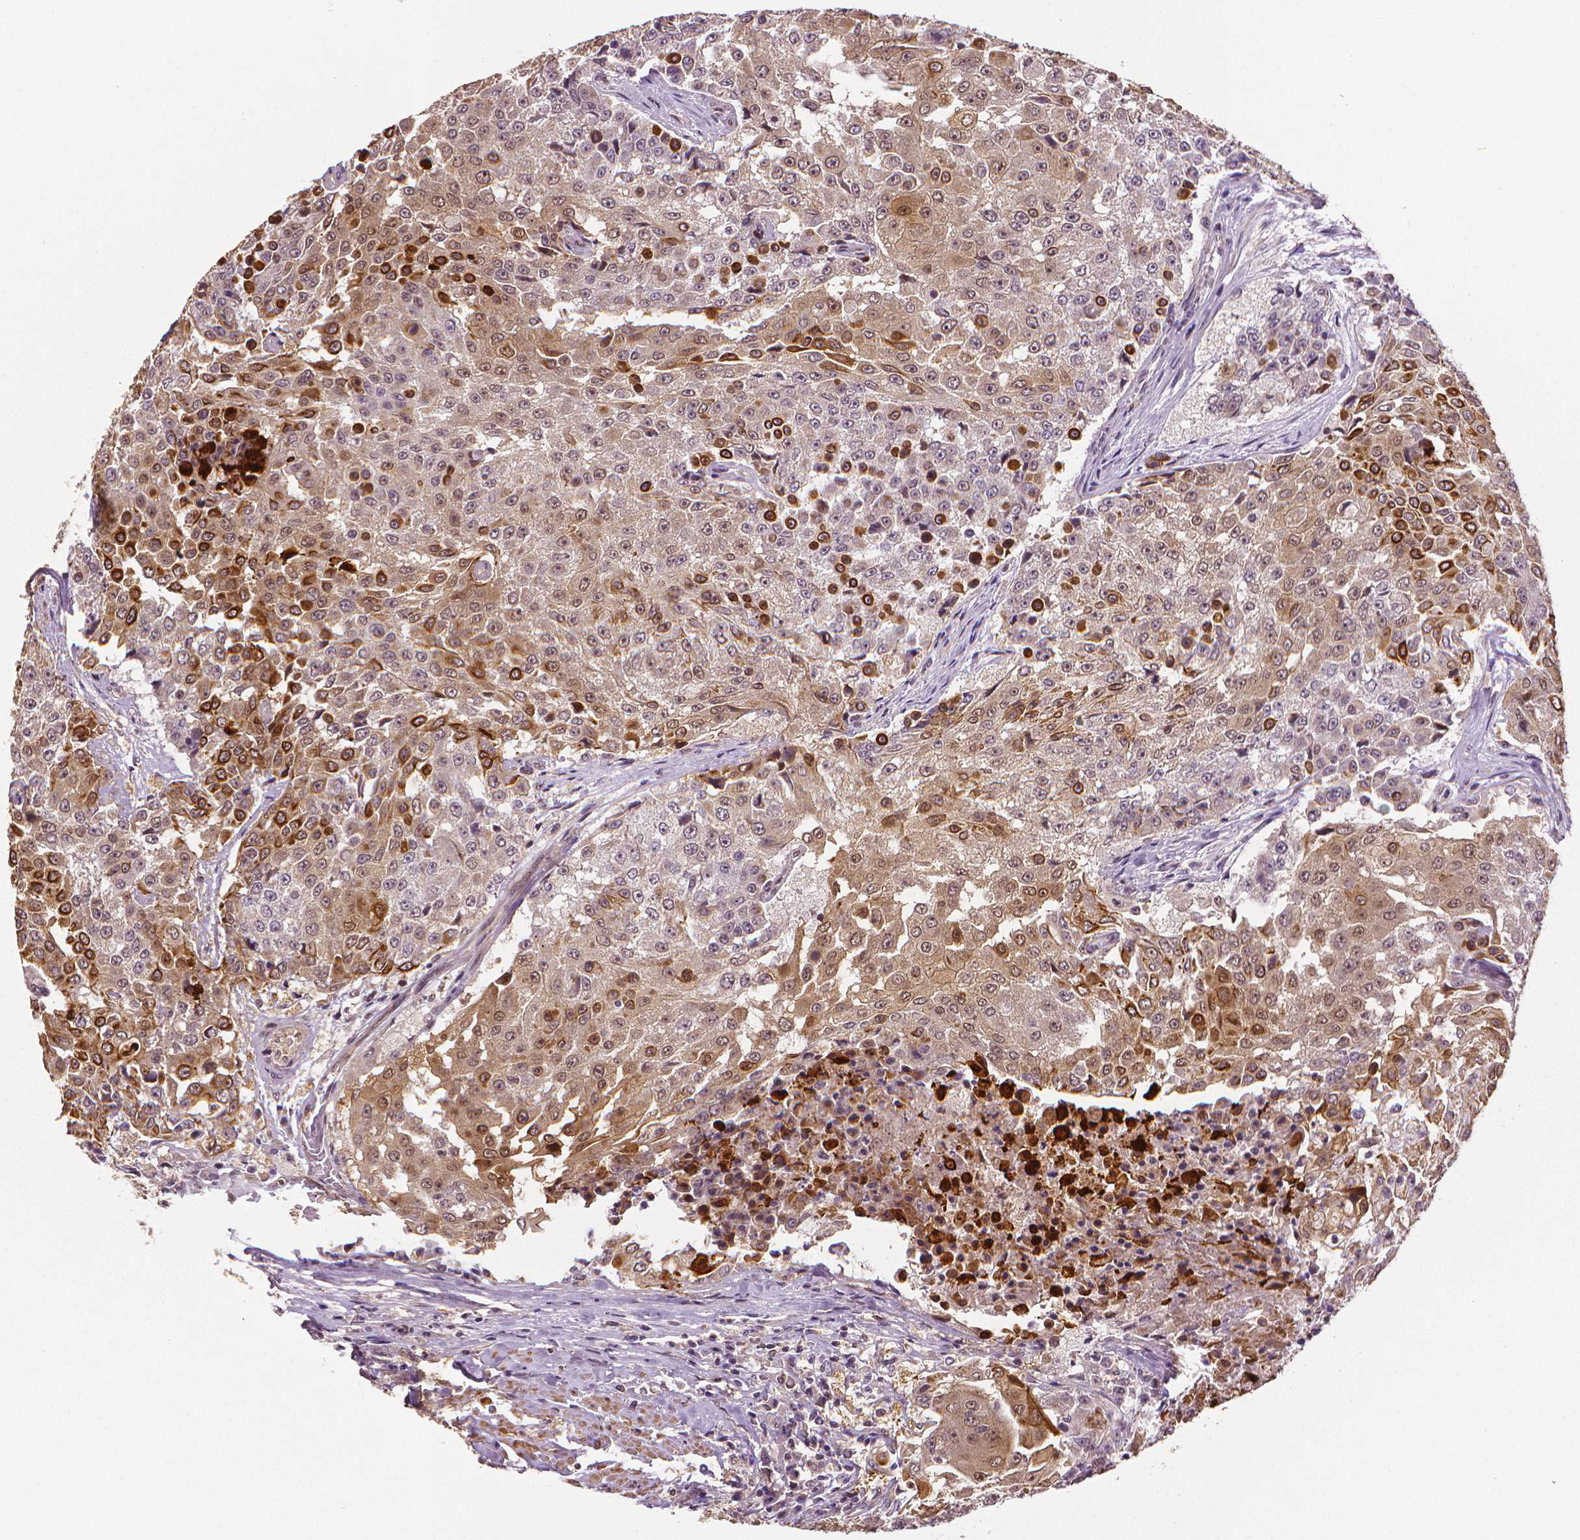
{"staining": {"intensity": "strong", "quantity": "<25%", "location": "cytoplasmic/membranous,nuclear"}, "tissue": "urothelial cancer", "cell_type": "Tumor cells", "image_type": "cancer", "snomed": [{"axis": "morphology", "description": "Urothelial carcinoma, High grade"}, {"axis": "topography", "description": "Urinary bladder"}], "caption": "Protein expression analysis of human high-grade urothelial carcinoma reveals strong cytoplasmic/membranous and nuclear expression in approximately <25% of tumor cells.", "gene": "STAT3", "patient": {"sex": "female", "age": 63}}